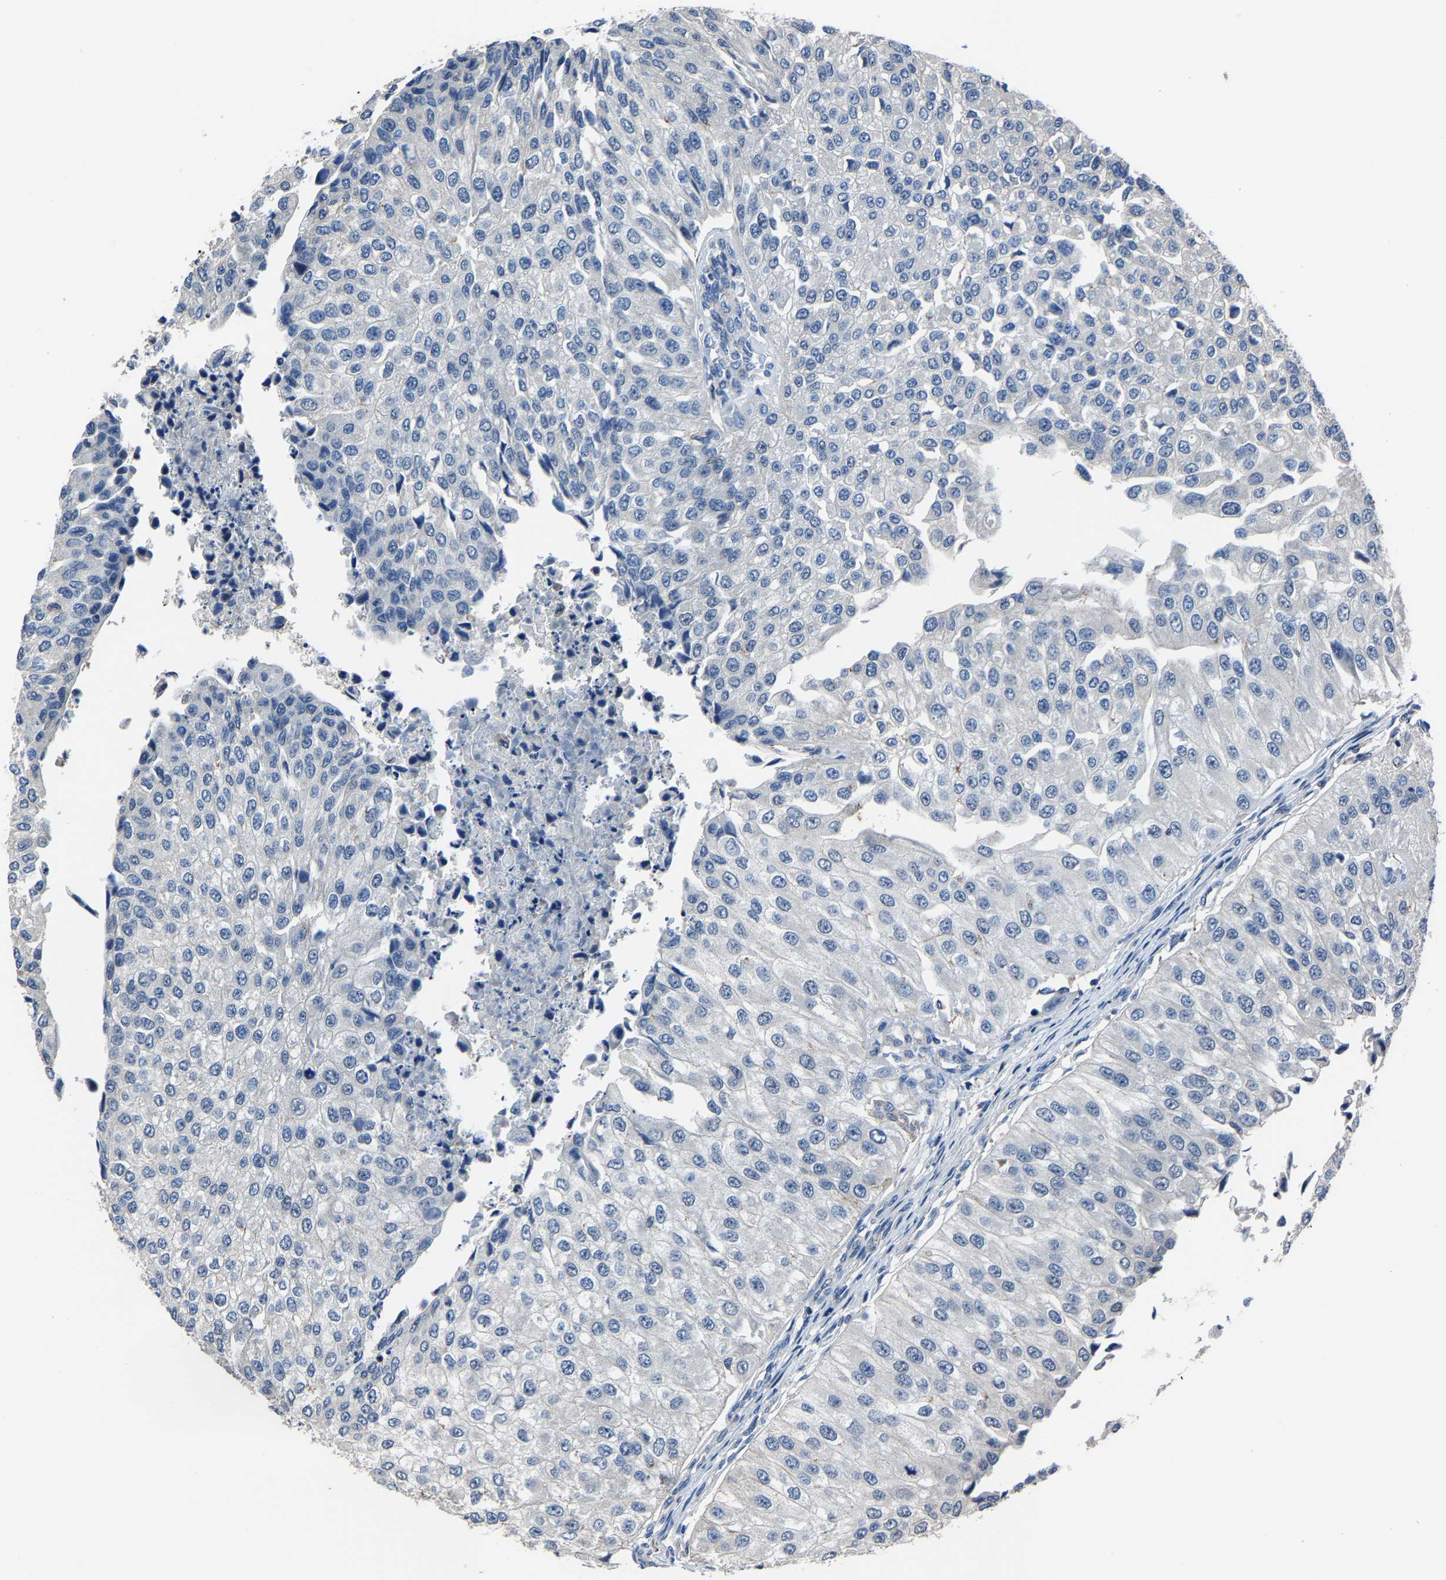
{"staining": {"intensity": "negative", "quantity": "none", "location": "none"}, "tissue": "urothelial cancer", "cell_type": "Tumor cells", "image_type": "cancer", "snomed": [{"axis": "morphology", "description": "Urothelial carcinoma, High grade"}, {"axis": "topography", "description": "Kidney"}, {"axis": "topography", "description": "Urinary bladder"}], "caption": "The histopathology image reveals no significant expression in tumor cells of high-grade urothelial carcinoma. The staining is performed using DAB (3,3'-diaminobenzidine) brown chromogen with nuclei counter-stained in using hematoxylin.", "gene": "STRBP", "patient": {"sex": "male", "age": 77}}